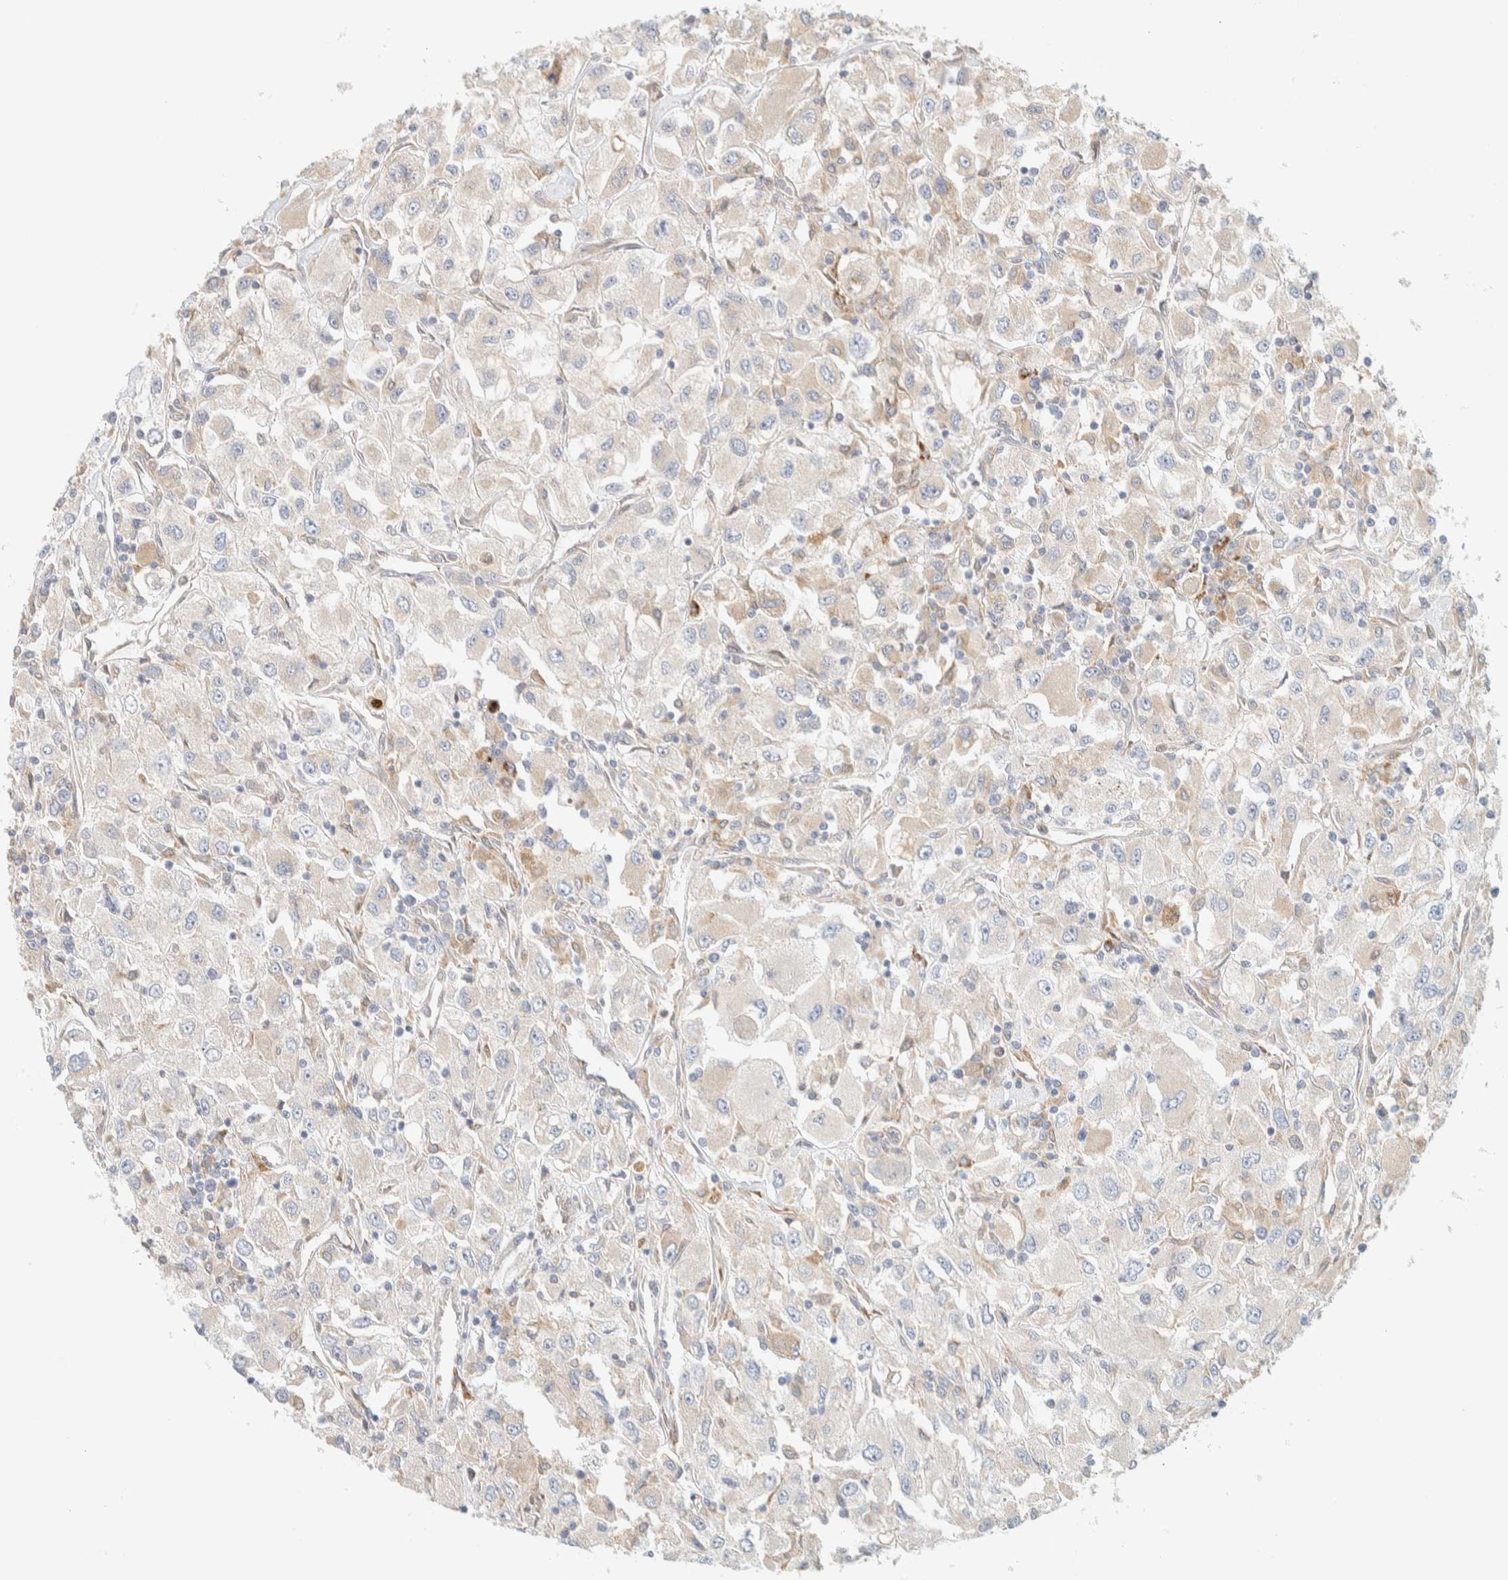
{"staining": {"intensity": "weak", "quantity": "<25%", "location": "cytoplasmic/membranous"}, "tissue": "renal cancer", "cell_type": "Tumor cells", "image_type": "cancer", "snomed": [{"axis": "morphology", "description": "Adenocarcinoma, NOS"}, {"axis": "topography", "description": "Kidney"}], "caption": "Tumor cells are negative for brown protein staining in renal adenocarcinoma.", "gene": "NT5C", "patient": {"sex": "female", "age": 52}}